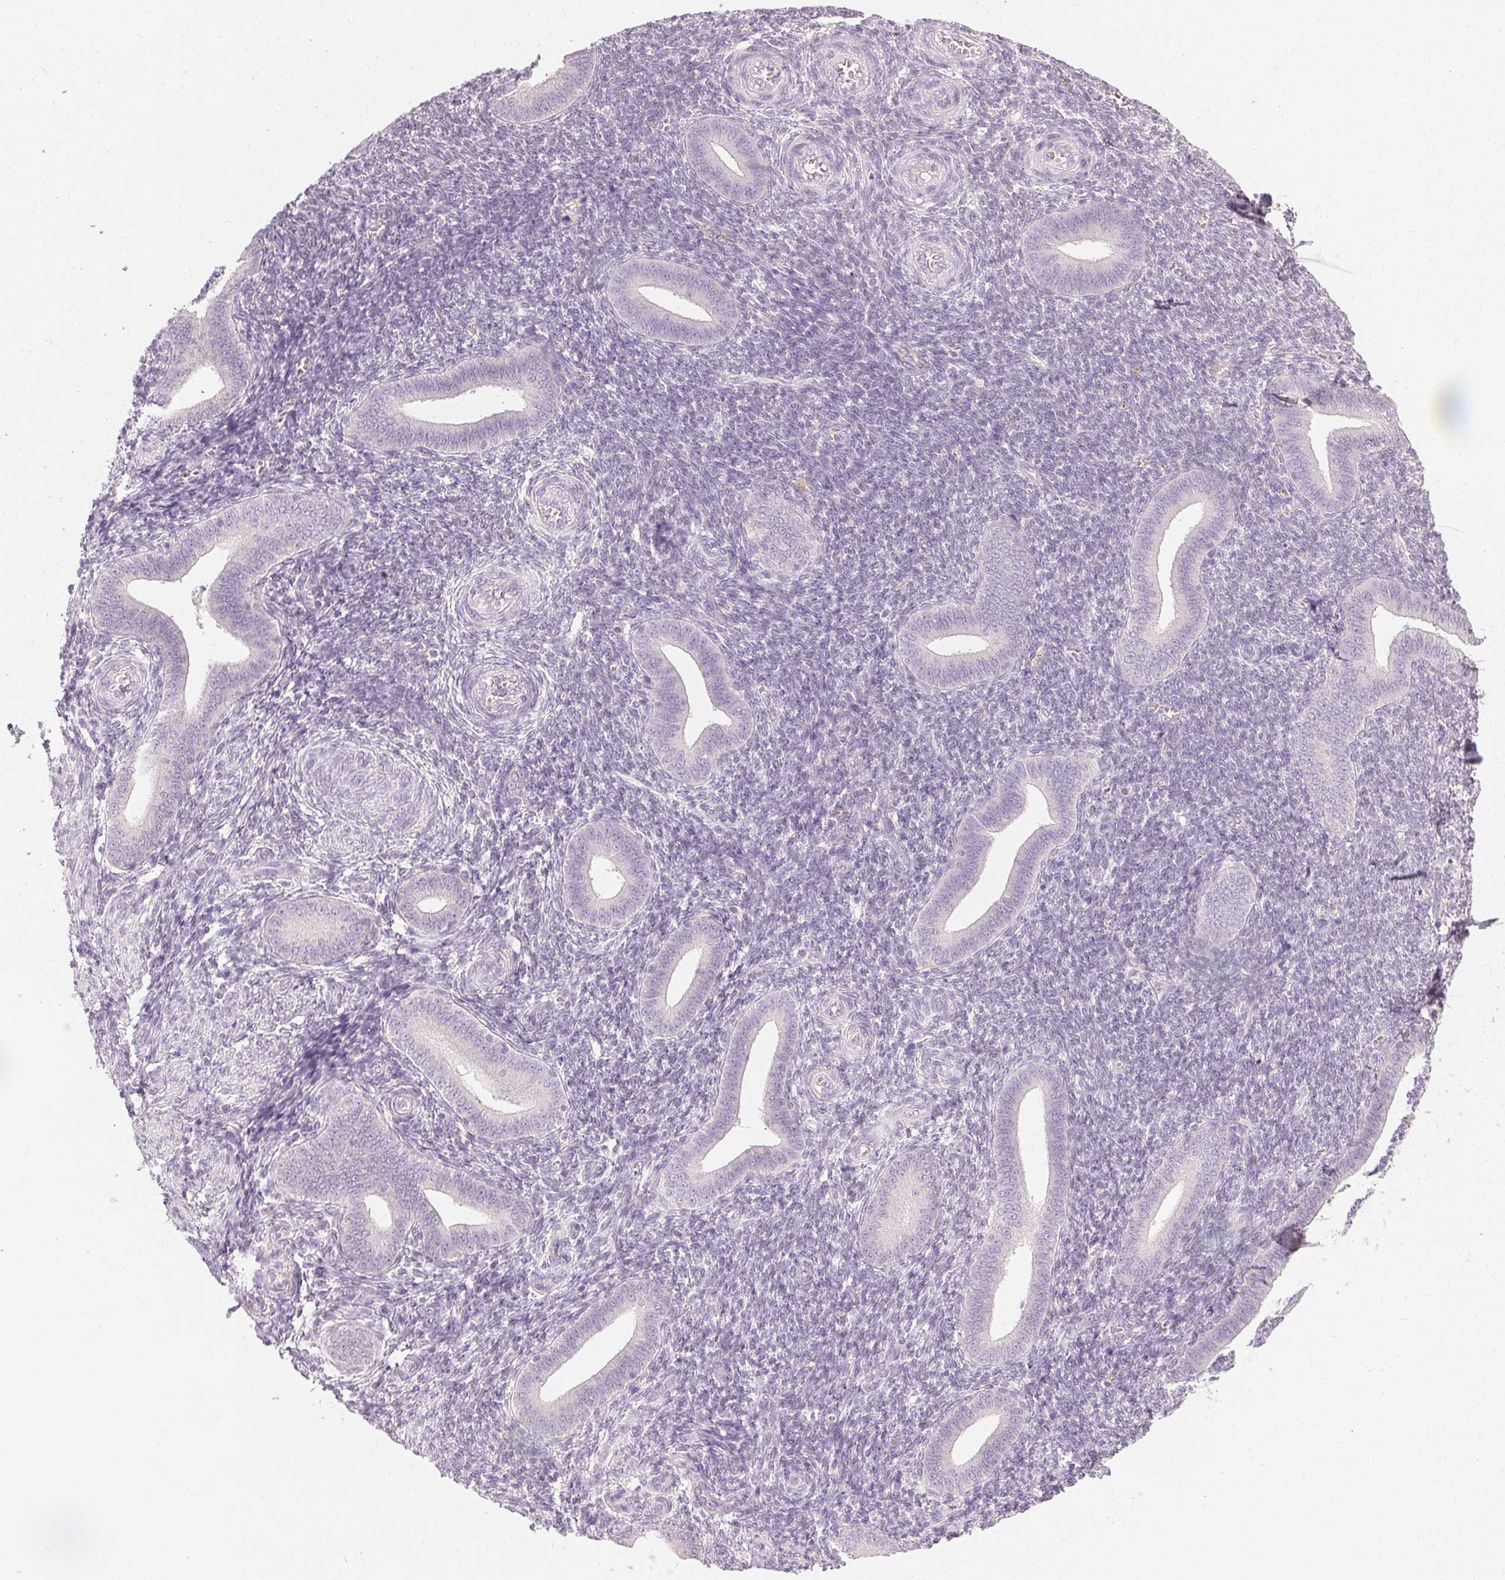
{"staining": {"intensity": "negative", "quantity": "none", "location": "none"}, "tissue": "endometrium", "cell_type": "Cells in endometrial stroma", "image_type": "normal", "snomed": [{"axis": "morphology", "description": "Normal tissue, NOS"}, {"axis": "topography", "description": "Endometrium"}], "caption": "This image is of unremarkable endometrium stained with immunohistochemistry to label a protein in brown with the nuclei are counter-stained blue. There is no staining in cells in endometrial stroma.", "gene": "CLTRN", "patient": {"sex": "female", "age": 25}}